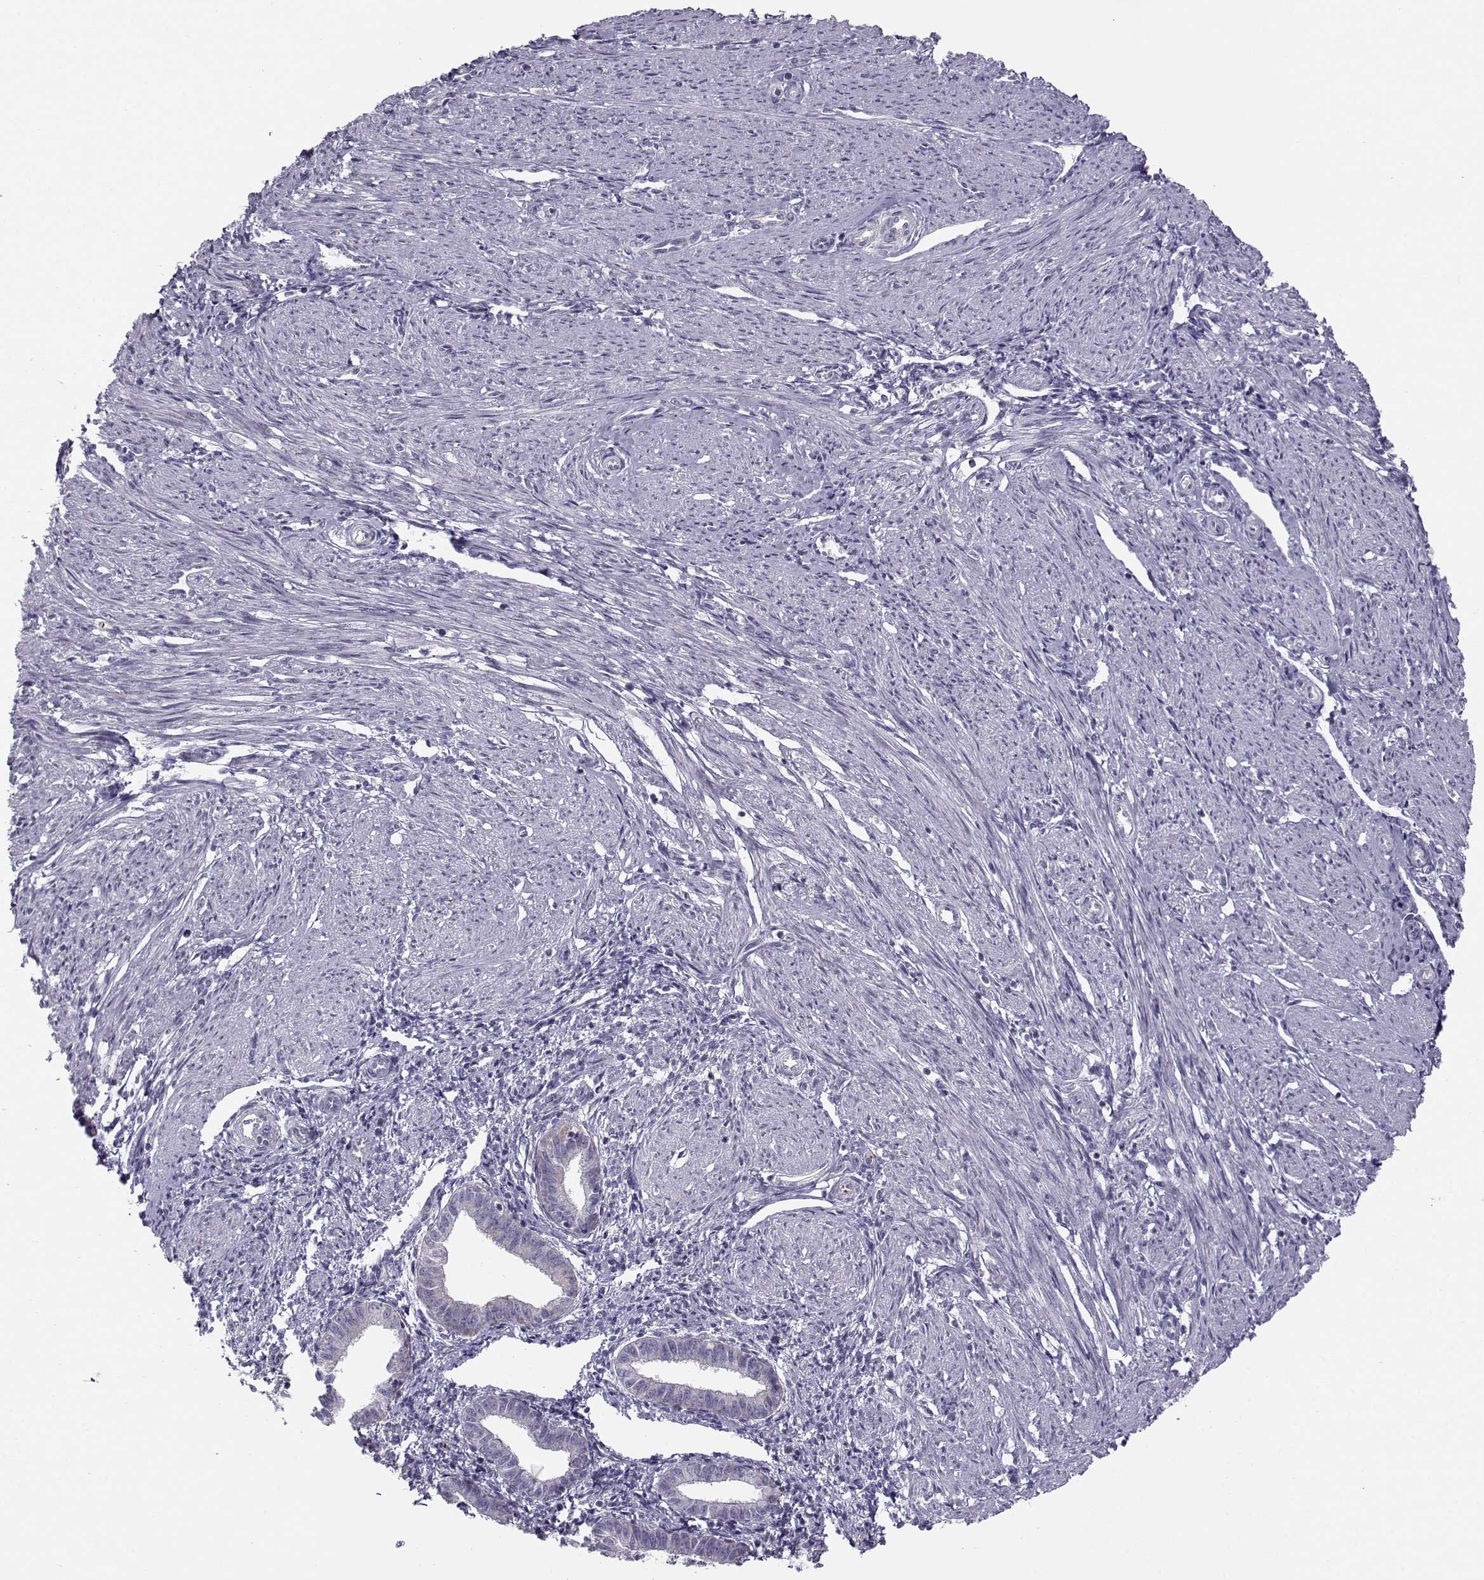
{"staining": {"intensity": "negative", "quantity": "none", "location": "none"}, "tissue": "endometrium", "cell_type": "Cells in endometrial stroma", "image_type": "normal", "snomed": [{"axis": "morphology", "description": "Normal tissue, NOS"}, {"axis": "topography", "description": "Endometrium"}], "caption": "An image of endometrium stained for a protein displays no brown staining in cells in endometrial stroma.", "gene": "KLF17", "patient": {"sex": "female", "age": 37}}